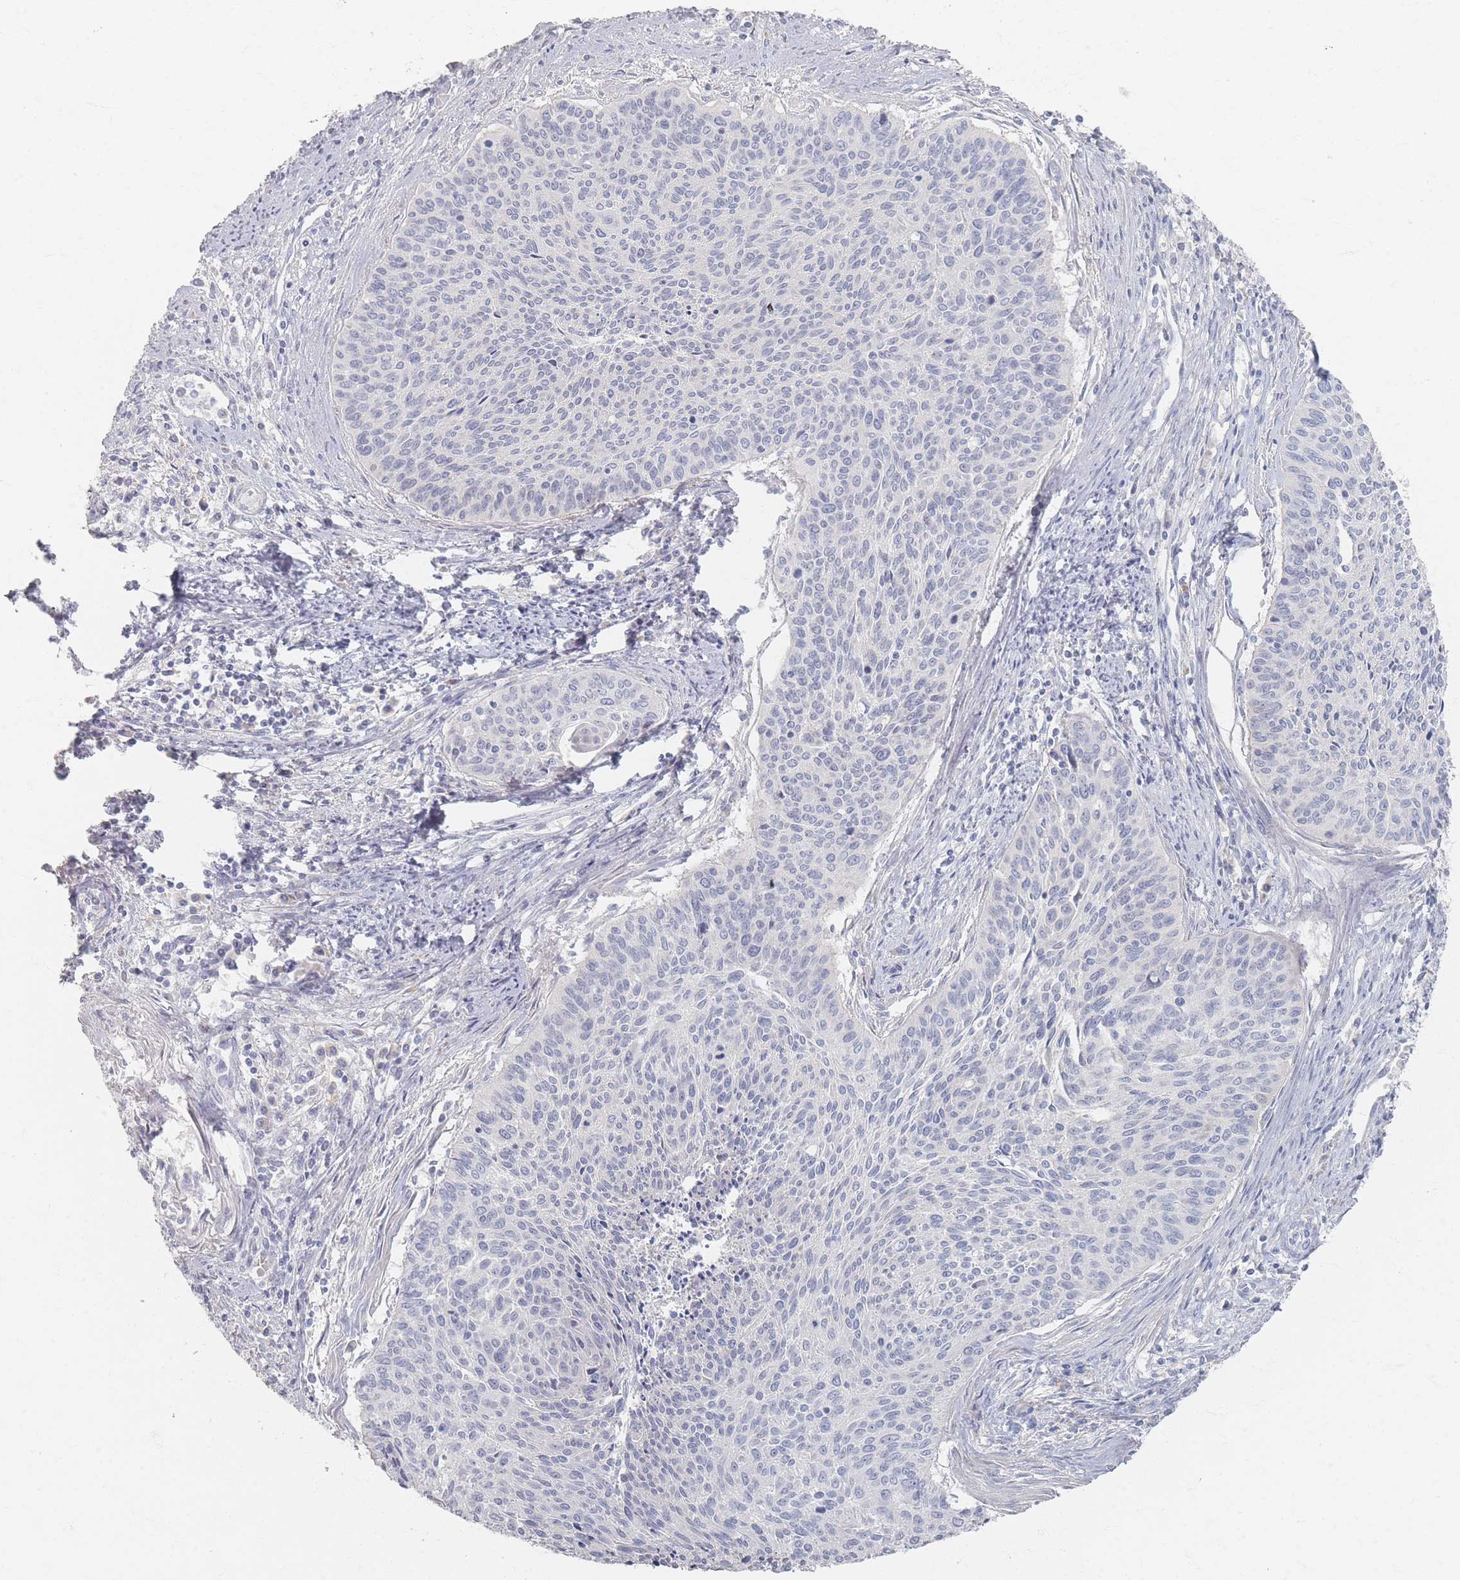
{"staining": {"intensity": "negative", "quantity": "none", "location": "none"}, "tissue": "cervical cancer", "cell_type": "Tumor cells", "image_type": "cancer", "snomed": [{"axis": "morphology", "description": "Squamous cell carcinoma, NOS"}, {"axis": "topography", "description": "Cervix"}], "caption": "The photomicrograph demonstrates no staining of tumor cells in cervical cancer.", "gene": "SLC2A11", "patient": {"sex": "female", "age": 55}}